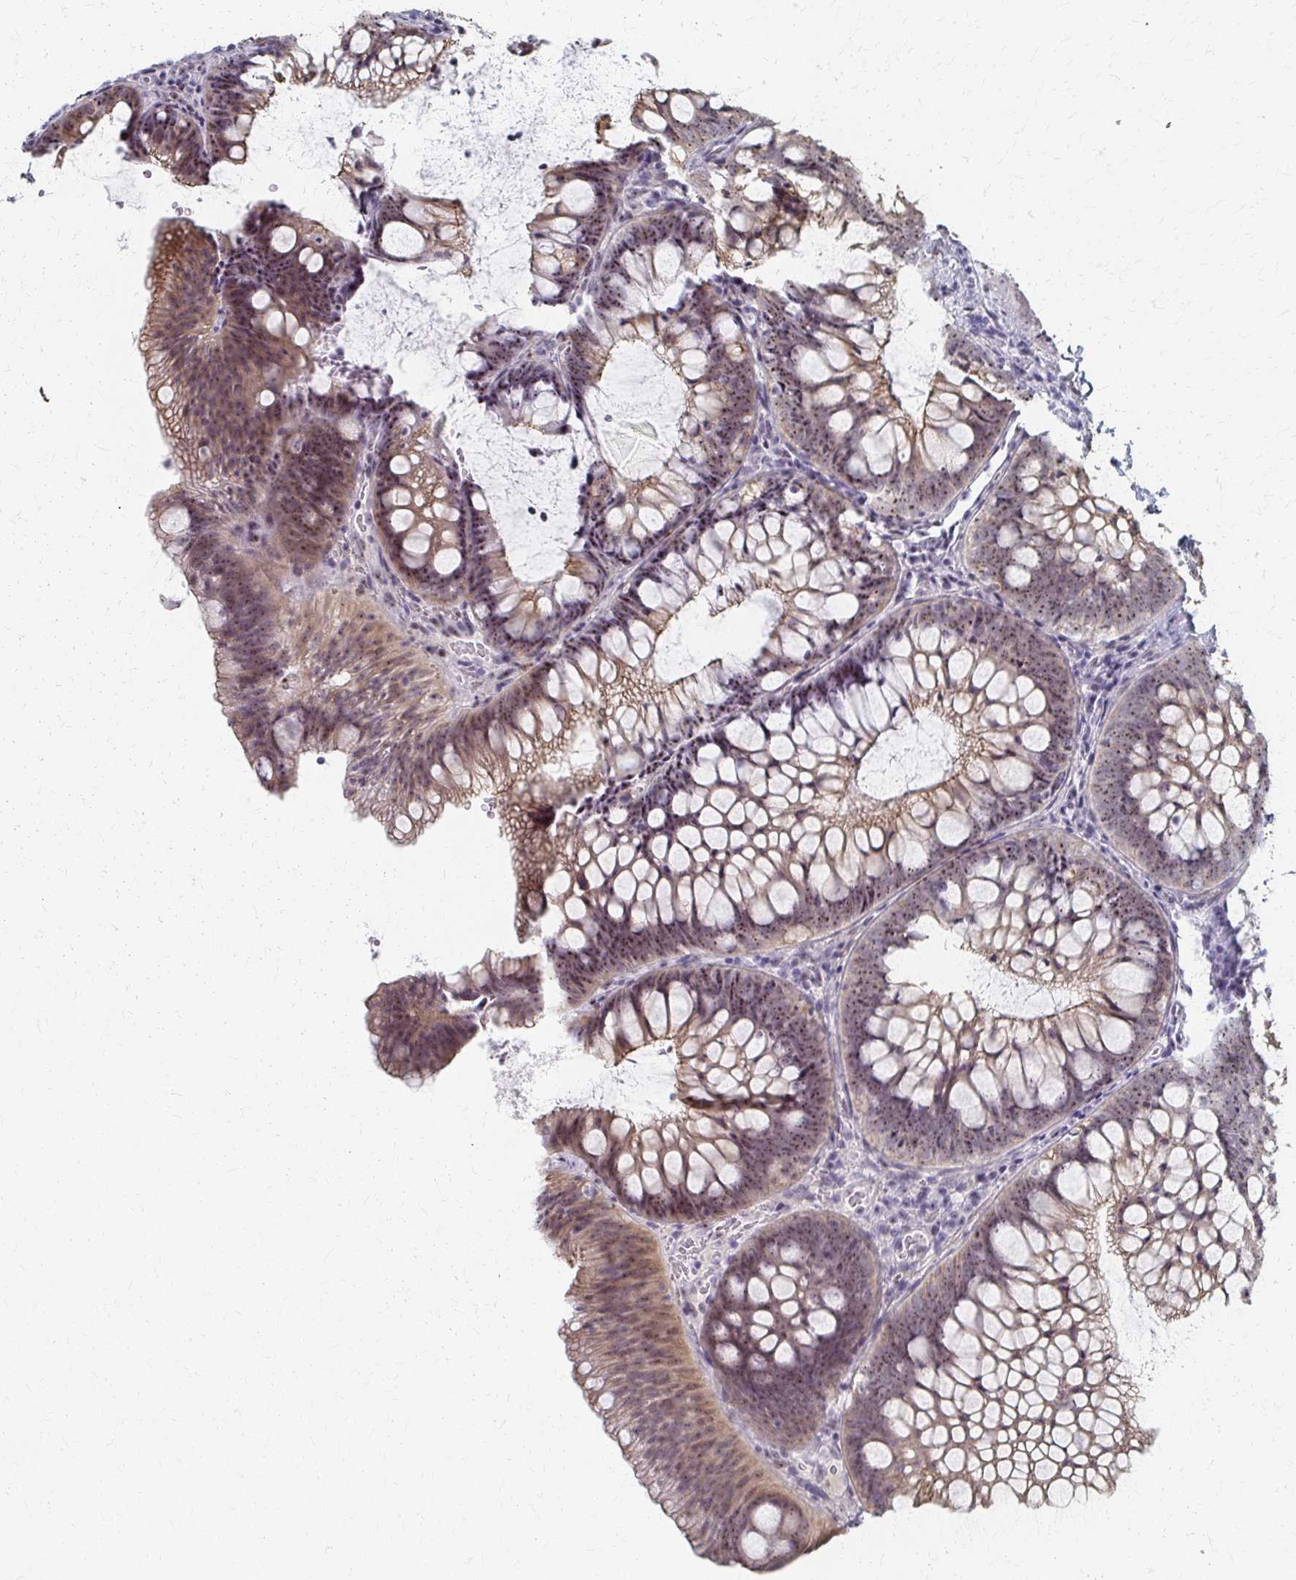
{"staining": {"intensity": "moderate", "quantity": "25%-75%", "location": "cytoplasmic/membranous,nuclear"}, "tissue": "colon", "cell_type": "Glandular cells", "image_type": "normal", "snomed": [{"axis": "morphology", "description": "Normal tissue, NOS"}, {"axis": "morphology", "description": "Adenoma, NOS"}, {"axis": "topography", "description": "Soft tissue"}, {"axis": "topography", "description": "Colon"}], "caption": "Immunohistochemical staining of benign human colon demonstrates medium levels of moderate cytoplasmic/membranous,nuclear staining in about 25%-75% of glandular cells. Immunohistochemistry stains the protein in brown and the nuclei are stained blue.", "gene": "PES1", "patient": {"sex": "male", "age": 47}}